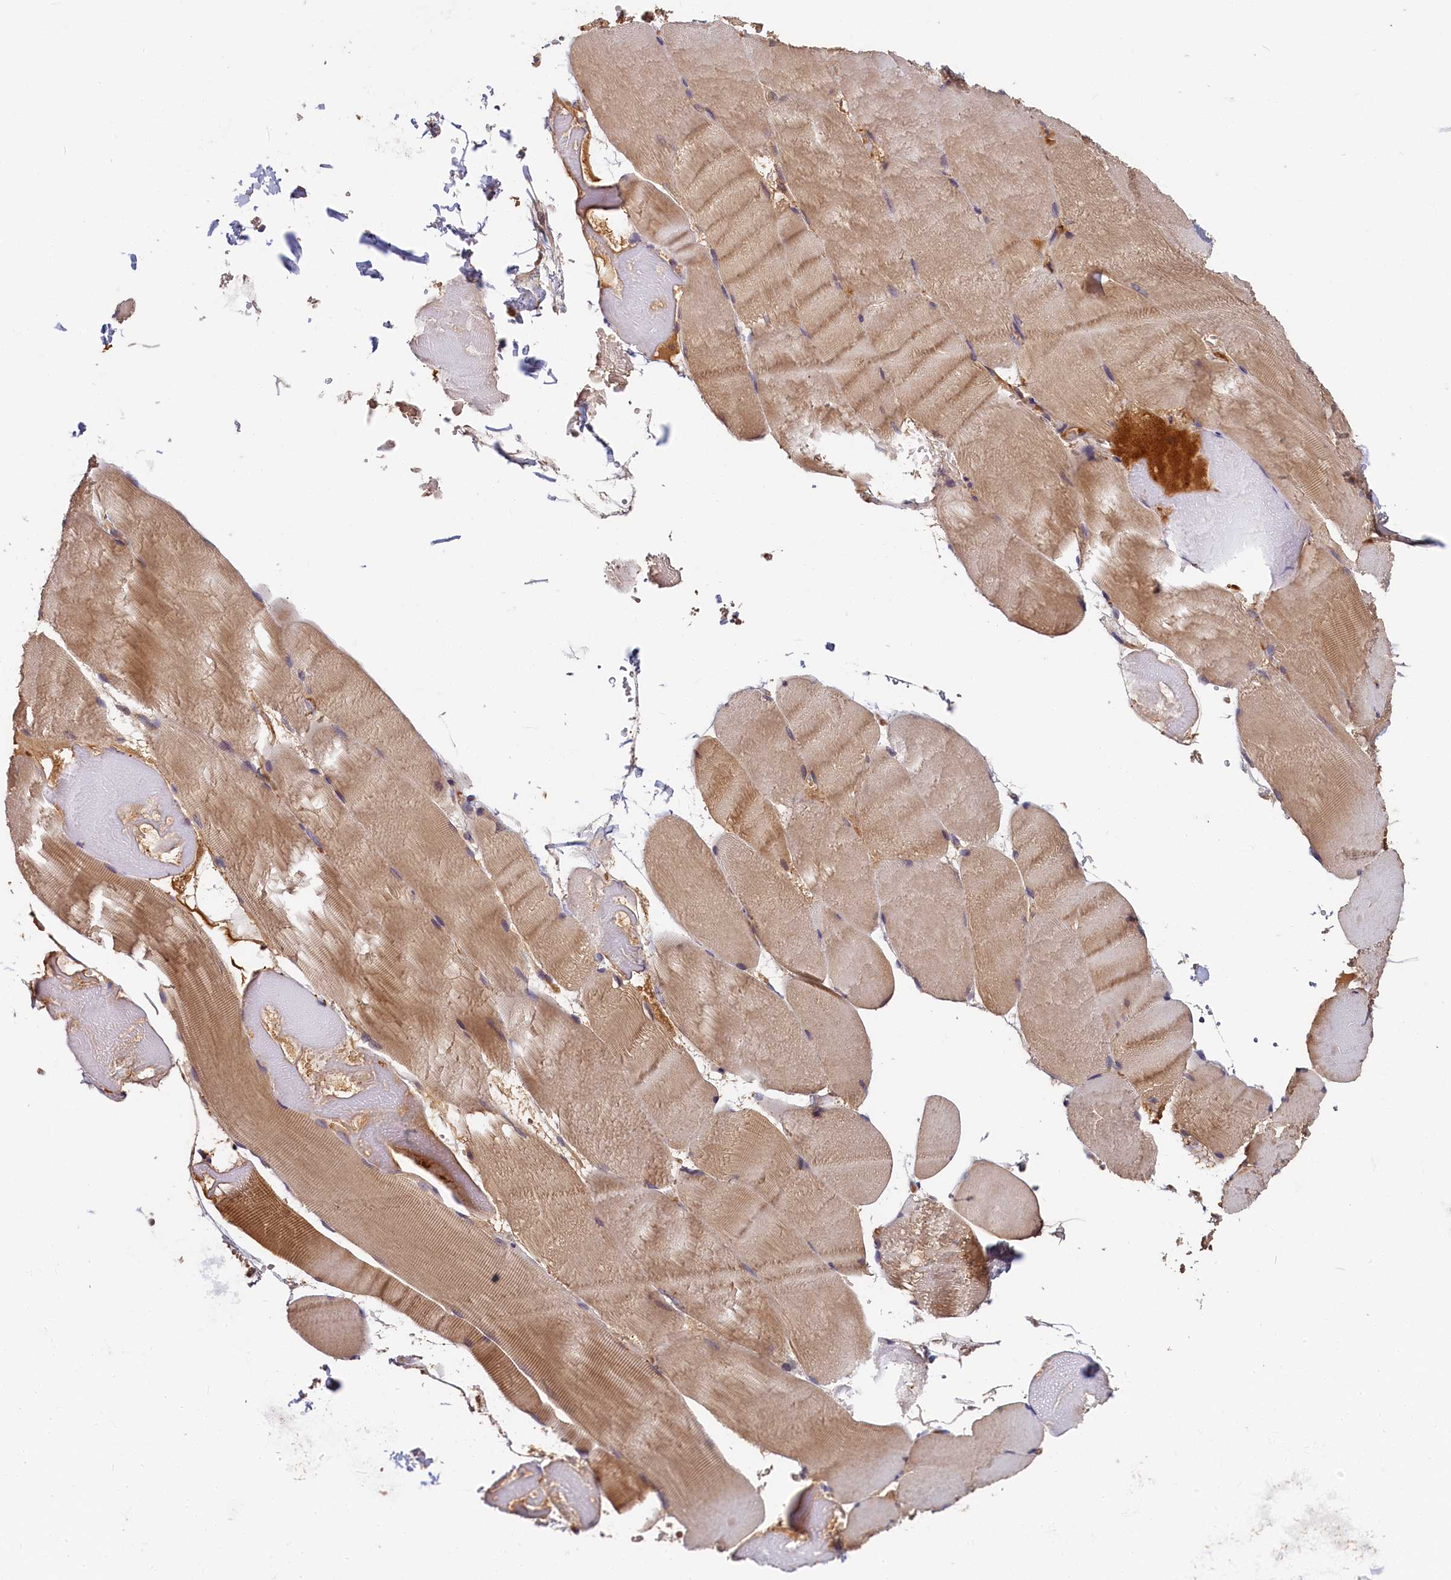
{"staining": {"intensity": "moderate", "quantity": ">75%", "location": "cytoplasmic/membranous"}, "tissue": "skeletal muscle", "cell_type": "Myocytes", "image_type": "normal", "snomed": [{"axis": "morphology", "description": "Normal tissue, NOS"}, {"axis": "topography", "description": "Skeletal muscle"}, {"axis": "topography", "description": "Head-Neck"}], "caption": "Immunohistochemical staining of normal human skeletal muscle exhibits >75% levels of moderate cytoplasmic/membranous protein positivity in approximately >75% of myocytes. (DAB IHC with brightfield microscopy, high magnification).", "gene": "ITIH1", "patient": {"sex": "male", "age": 66}}